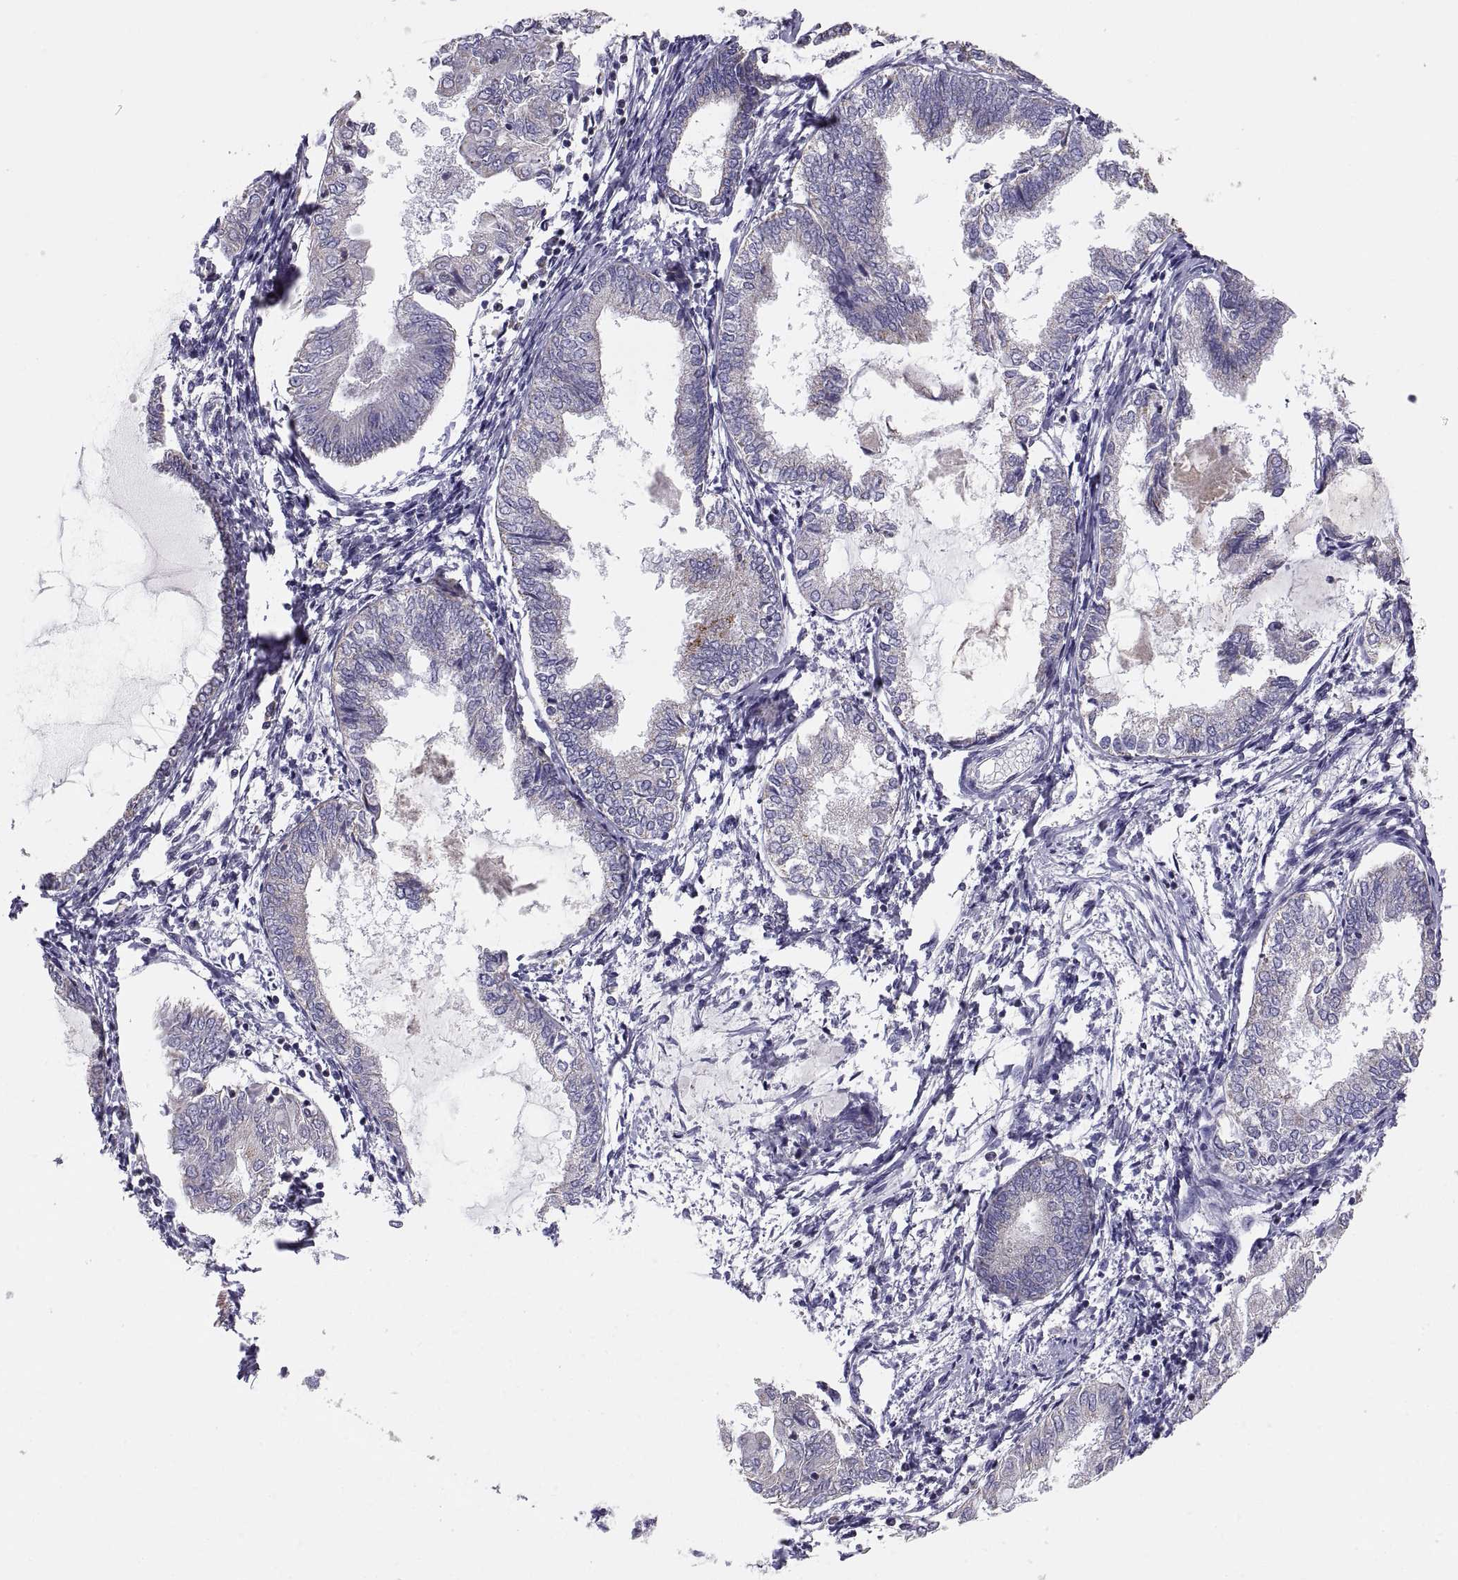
{"staining": {"intensity": "negative", "quantity": "none", "location": "none"}, "tissue": "endometrial cancer", "cell_type": "Tumor cells", "image_type": "cancer", "snomed": [{"axis": "morphology", "description": "Adenocarcinoma, NOS"}, {"axis": "topography", "description": "Endometrium"}], "caption": "DAB immunohistochemical staining of adenocarcinoma (endometrial) exhibits no significant staining in tumor cells.", "gene": "TNNC1", "patient": {"sex": "female", "age": 68}}